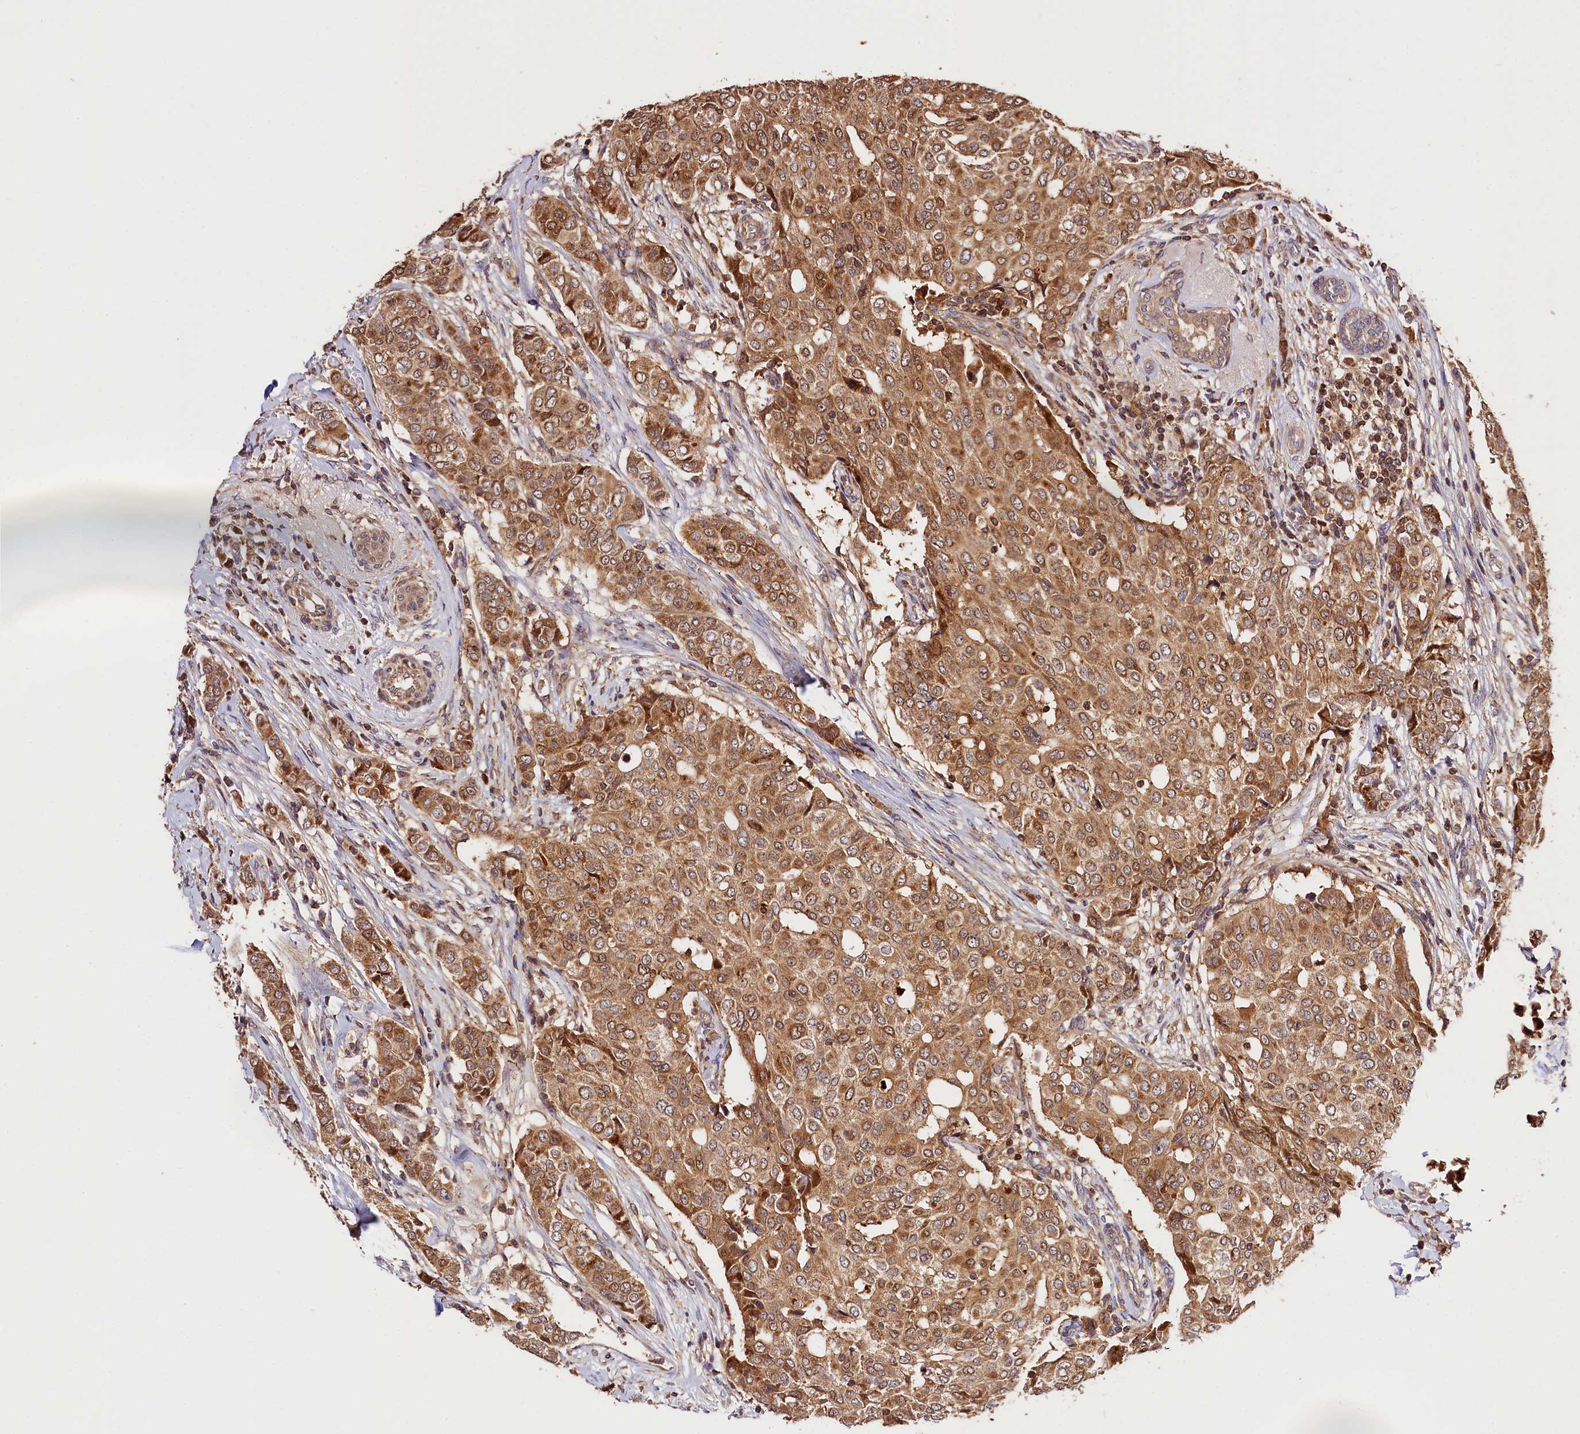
{"staining": {"intensity": "moderate", "quantity": ">75%", "location": "cytoplasmic/membranous"}, "tissue": "breast cancer", "cell_type": "Tumor cells", "image_type": "cancer", "snomed": [{"axis": "morphology", "description": "Lobular carcinoma"}, {"axis": "topography", "description": "Breast"}], "caption": "Breast lobular carcinoma was stained to show a protein in brown. There is medium levels of moderate cytoplasmic/membranous expression in approximately >75% of tumor cells.", "gene": "KPTN", "patient": {"sex": "female", "age": 51}}